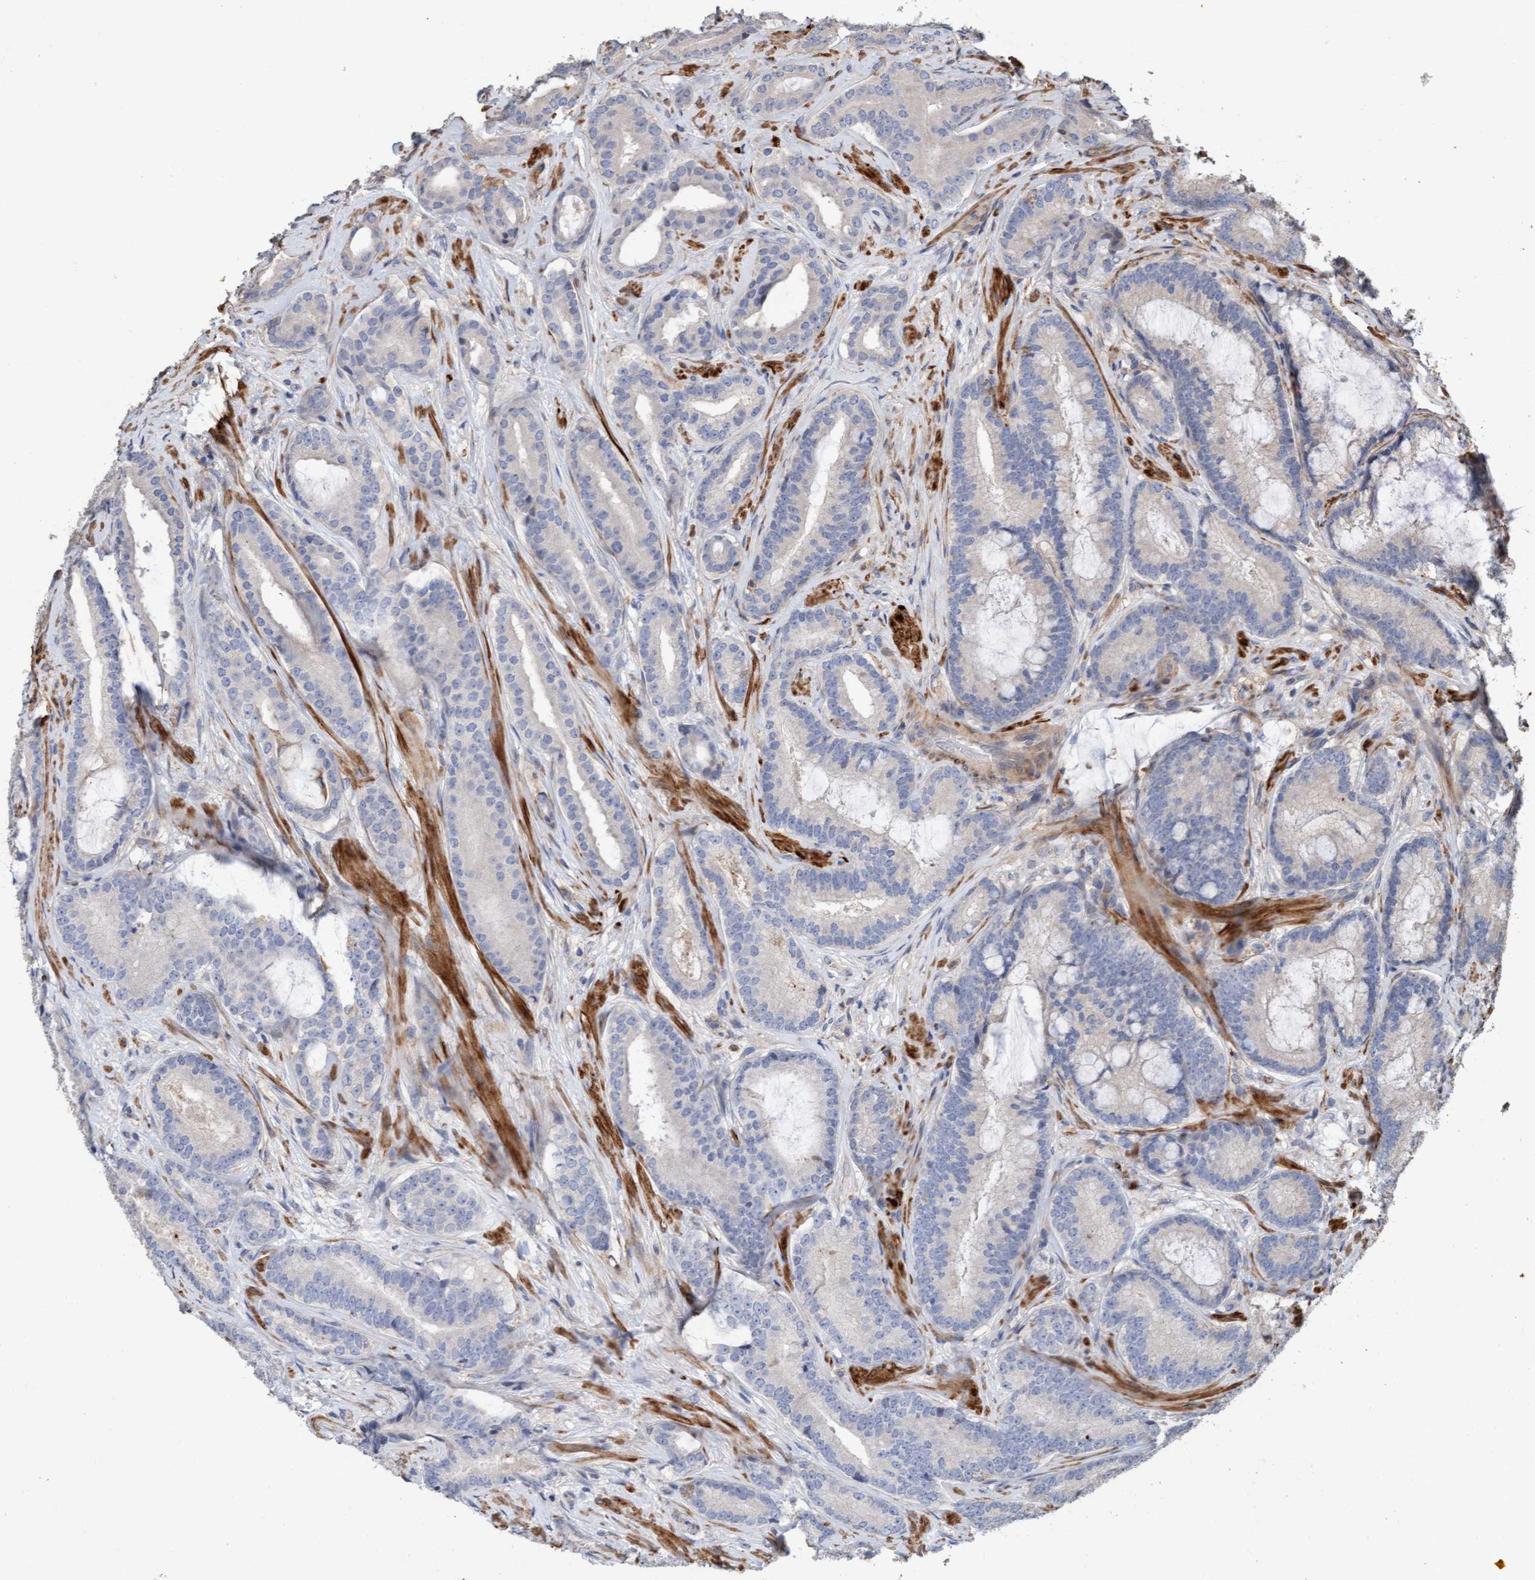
{"staining": {"intensity": "negative", "quantity": "none", "location": "none"}, "tissue": "prostate cancer", "cell_type": "Tumor cells", "image_type": "cancer", "snomed": [{"axis": "morphology", "description": "Adenocarcinoma, High grade"}, {"axis": "topography", "description": "Prostate"}], "caption": "Immunohistochemistry (IHC) histopathology image of neoplastic tissue: human prostate cancer stained with DAB (3,3'-diaminobenzidine) demonstrates no significant protein expression in tumor cells. Brightfield microscopy of immunohistochemistry (IHC) stained with DAB (3,3'-diaminobenzidine) (brown) and hematoxylin (blue), captured at high magnification.", "gene": "LONRF1", "patient": {"sex": "male", "age": 55}}